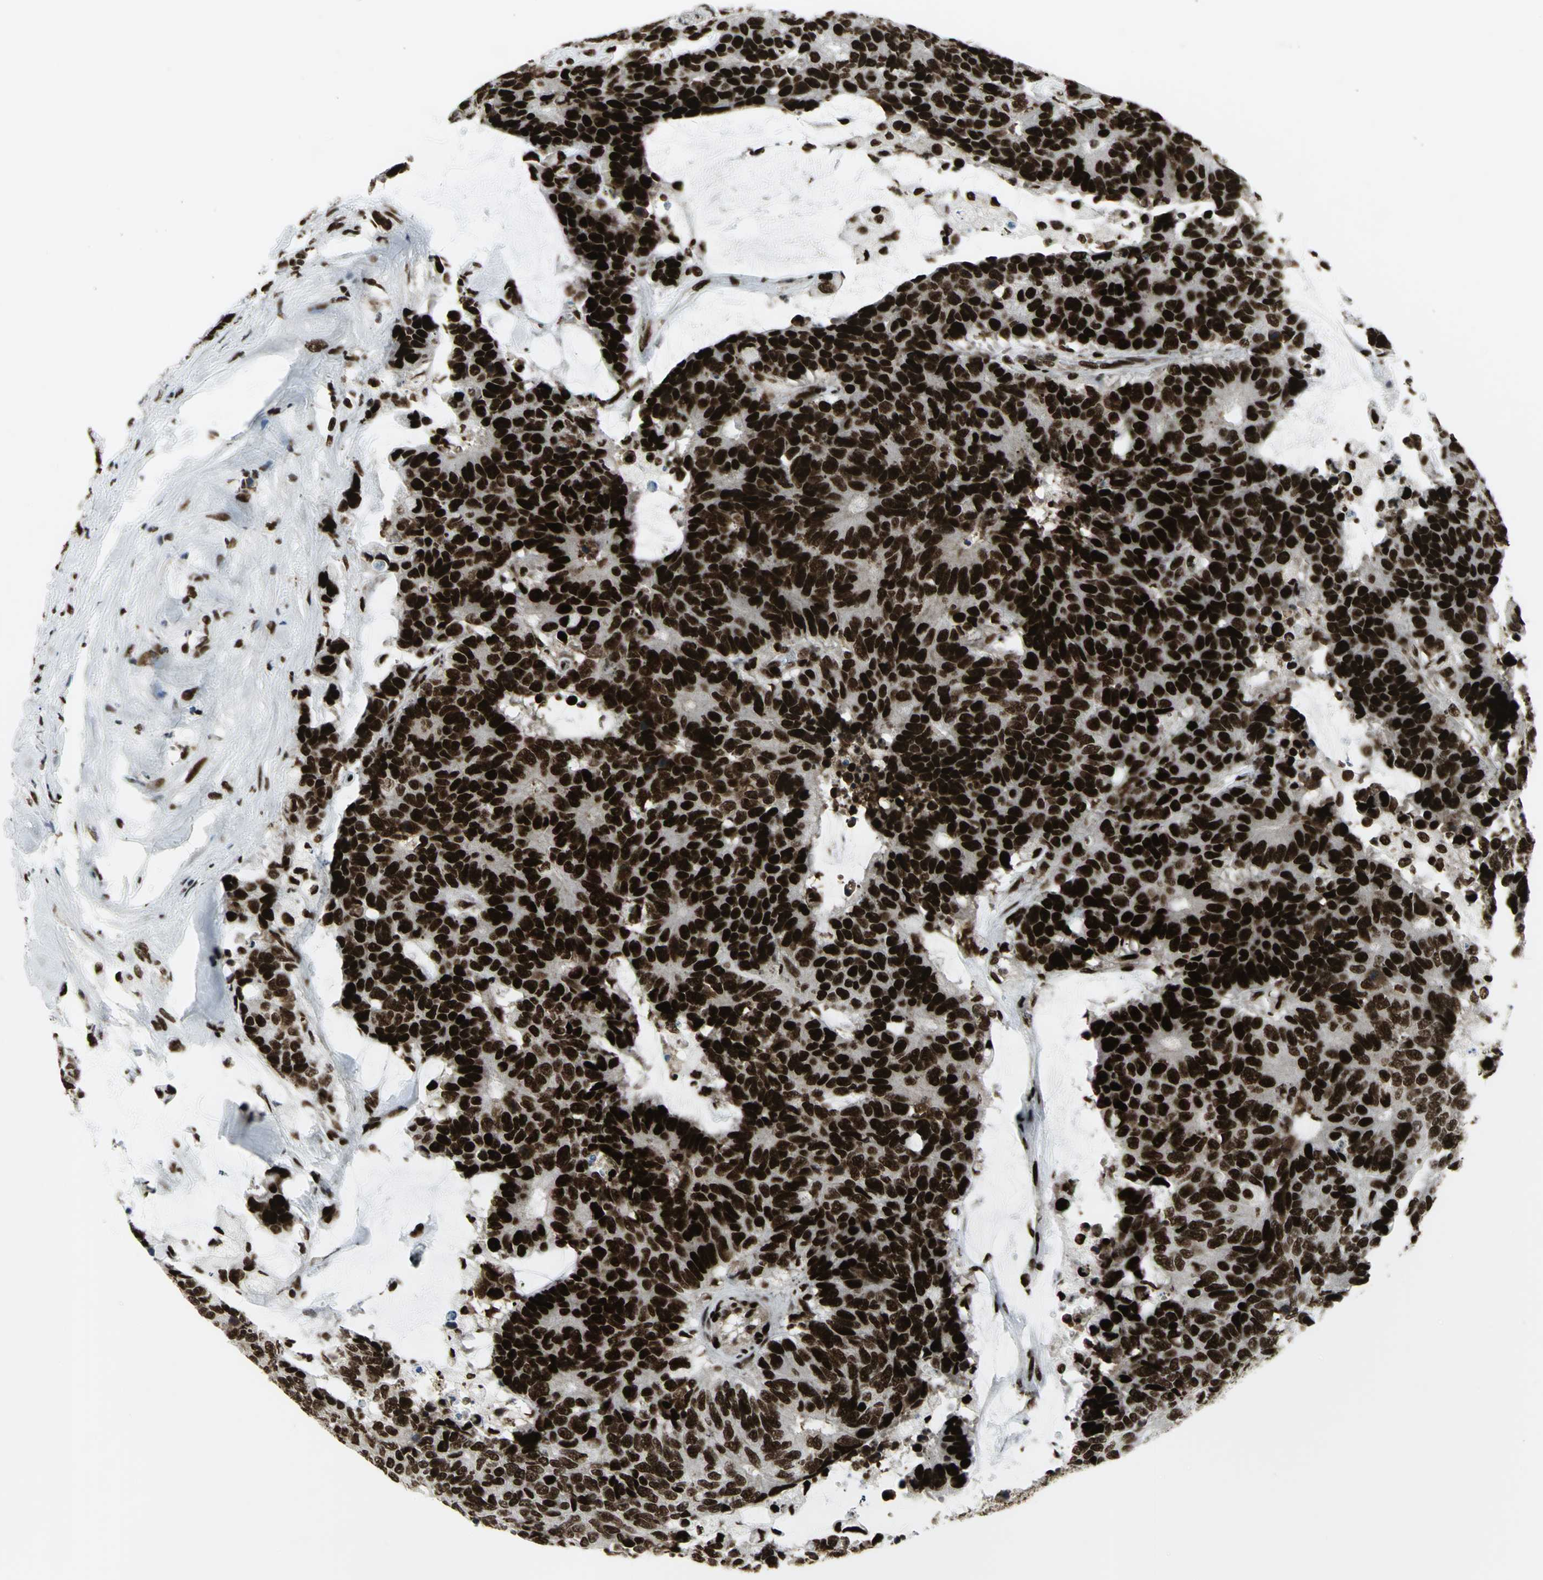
{"staining": {"intensity": "strong", "quantity": ">75%", "location": "nuclear"}, "tissue": "colorectal cancer", "cell_type": "Tumor cells", "image_type": "cancer", "snomed": [{"axis": "morphology", "description": "Adenocarcinoma, NOS"}, {"axis": "topography", "description": "Colon"}], "caption": "Strong nuclear protein staining is appreciated in approximately >75% of tumor cells in colorectal cancer. The protein is shown in brown color, while the nuclei are stained blue.", "gene": "SMARCA4", "patient": {"sex": "female", "age": 86}}